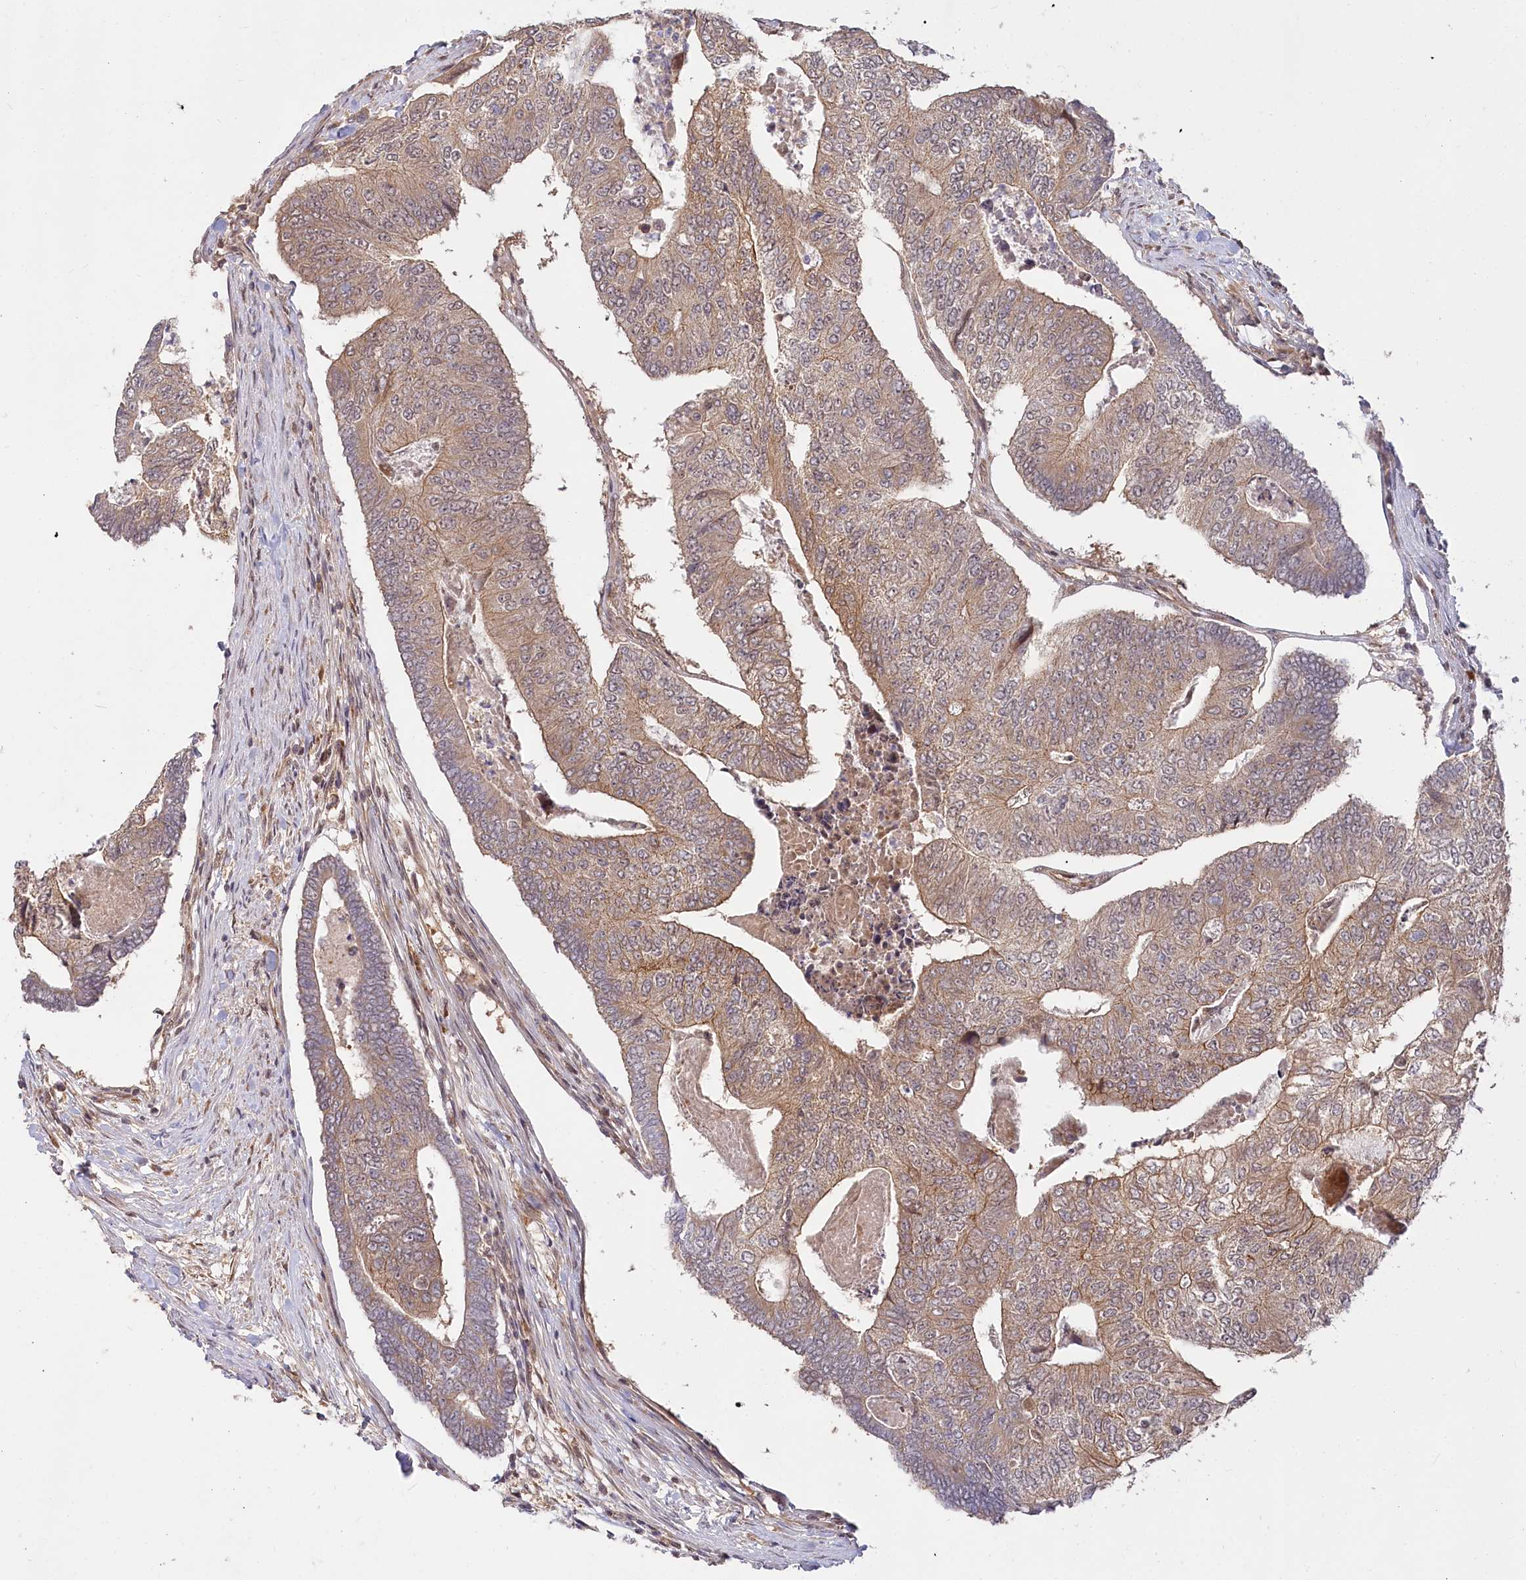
{"staining": {"intensity": "weak", "quantity": ">75%", "location": "cytoplasmic/membranous"}, "tissue": "colorectal cancer", "cell_type": "Tumor cells", "image_type": "cancer", "snomed": [{"axis": "morphology", "description": "Adenocarcinoma, NOS"}, {"axis": "topography", "description": "Colon"}], "caption": "Colorectal cancer stained with DAB (3,3'-diaminobenzidine) immunohistochemistry (IHC) reveals low levels of weak cytoplasmic/membranous expression in approximately >75% of tumor cells.", "gene": "CEP70", "patient": {"sex": "female", "age": 67}}